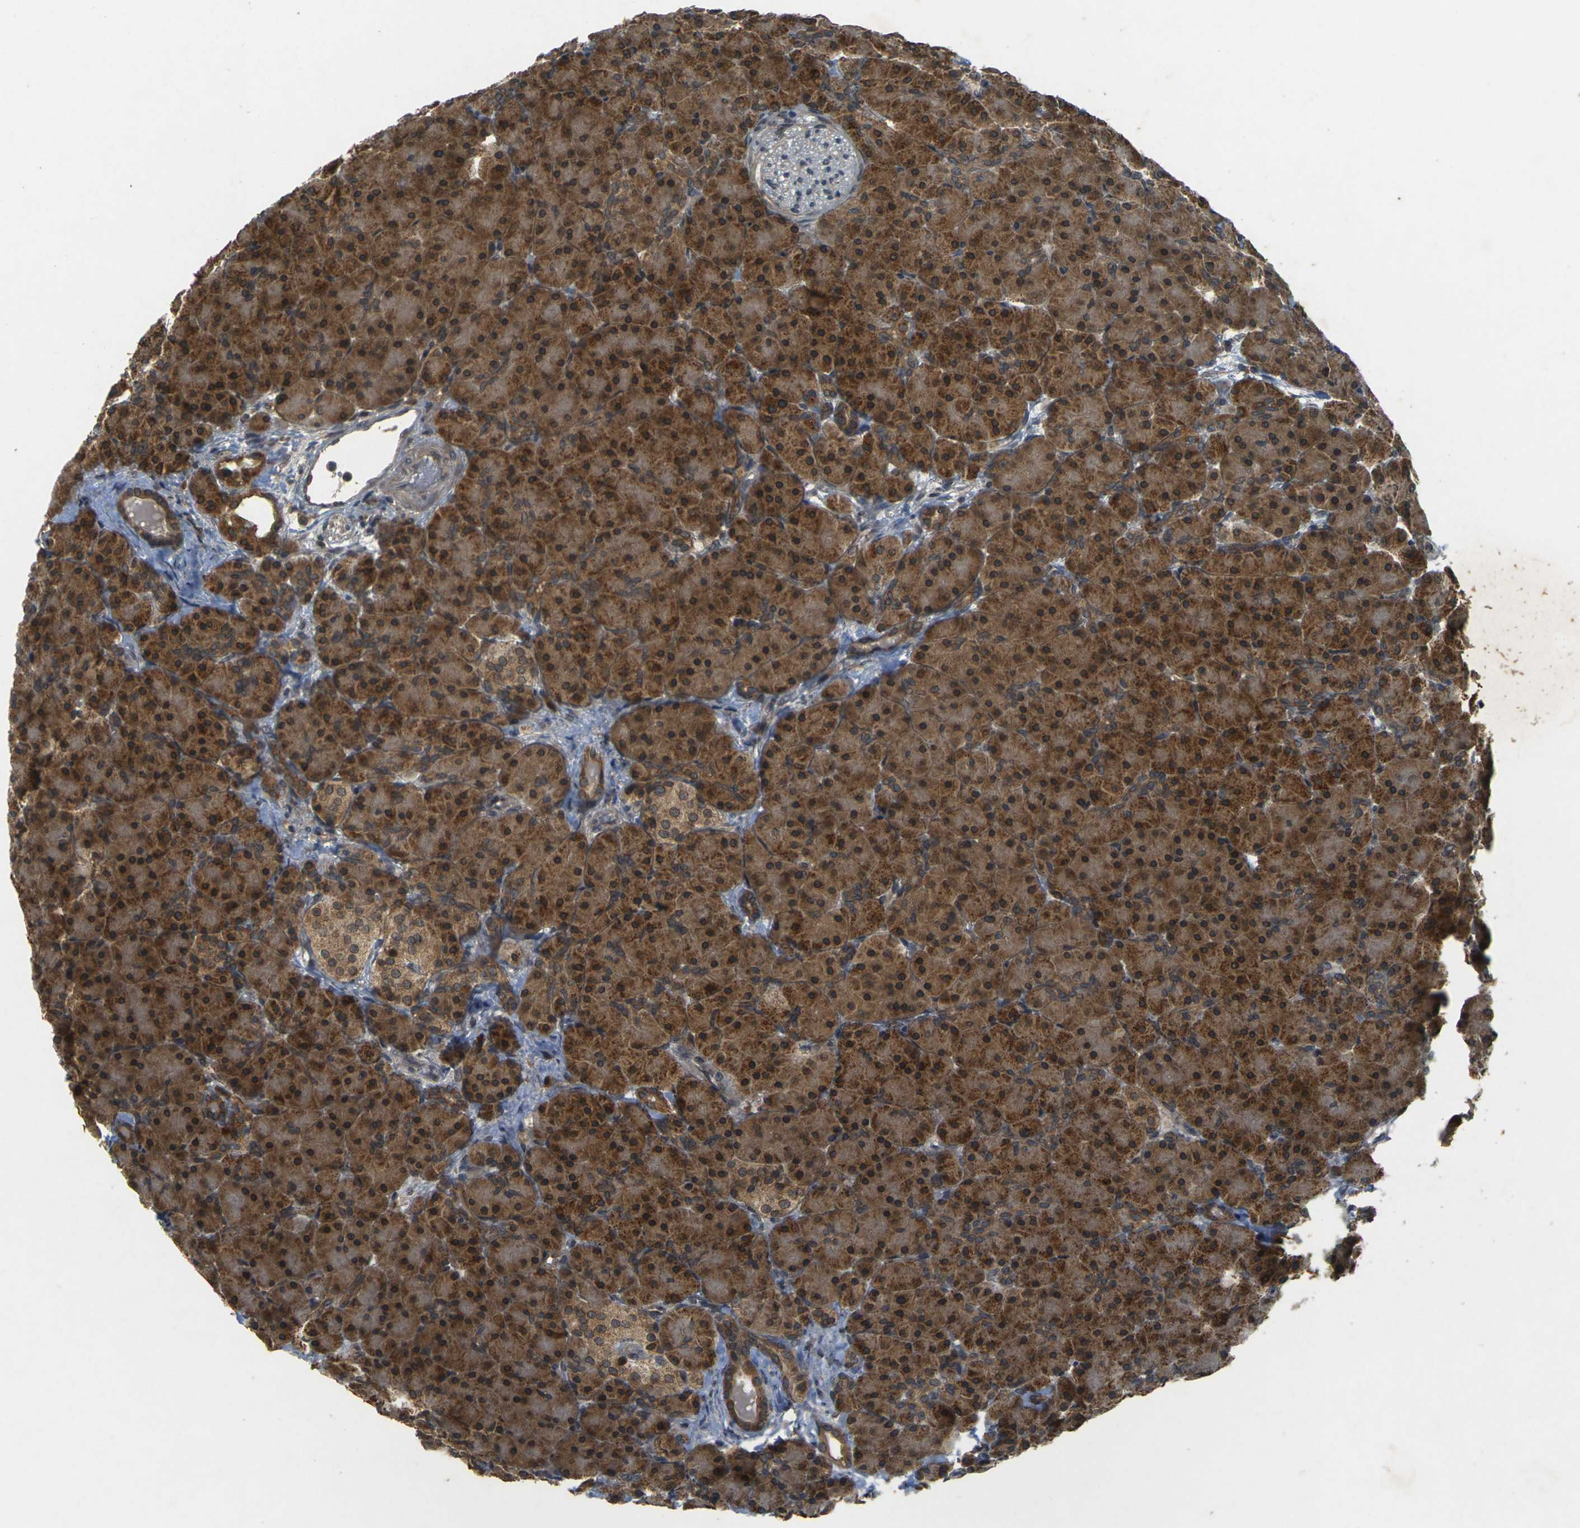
{"staining": {"intensity": "strong", "quantity": ">75%", "location": "cytoplasmic/membranous"}, "tissue": "pancreas", "cell_type": "Exocrine glandular cells", "image_type": "normal", "snomed": [{"axis": "morphology", "description": "Normal tissue, NOS"}, {"axis": "topography", "description": "Pancreas"}], "caption": "Protein analysis of normal pancreas shows strong cytoplasmic/membranous positivity in about >75% of exocrine glandular cells.", "gene": "ERN1", "patient": {"sex": "male", "age": 66}}